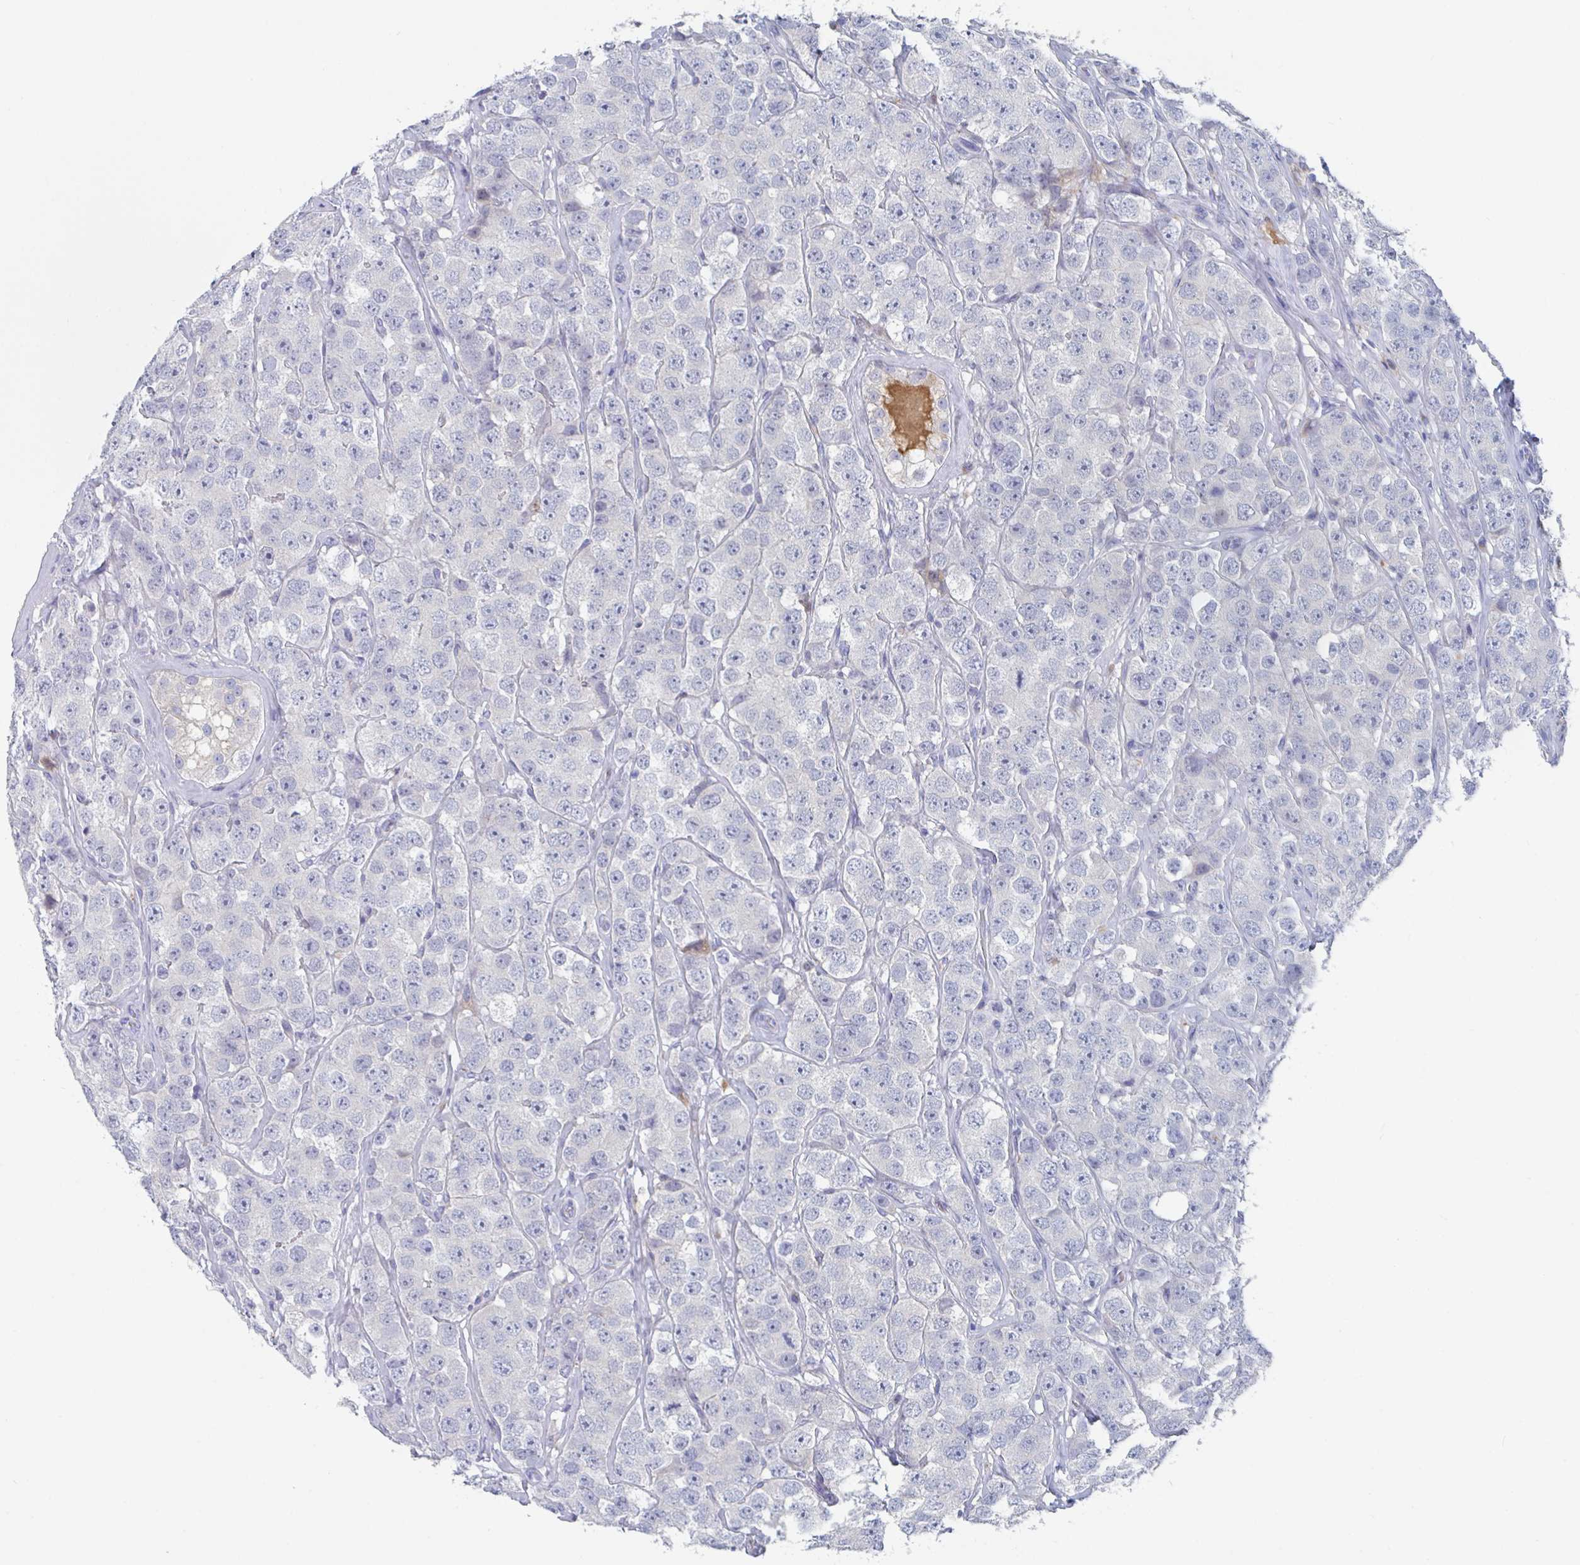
{"staining": {"intensity": "negative", "quantity": "none", "location": "none"}, "tissue": "testis cancer", "cell_type": "Tumor cells", "image_type": "cancer", "snomed": [{"axis": "morphology", "description": "Seminoma, NOS"}, {"axis": "topography", "description": "Testis"}], "caption": "IHC micrograph of neoplastic tissue: testis seminoma stained with DAB (3,3'-diaminobenzidine) displays no significant protein staining in tumor cells.", "gene": "NT5C3B", "patient": {"sex": "male", "age": 28}}